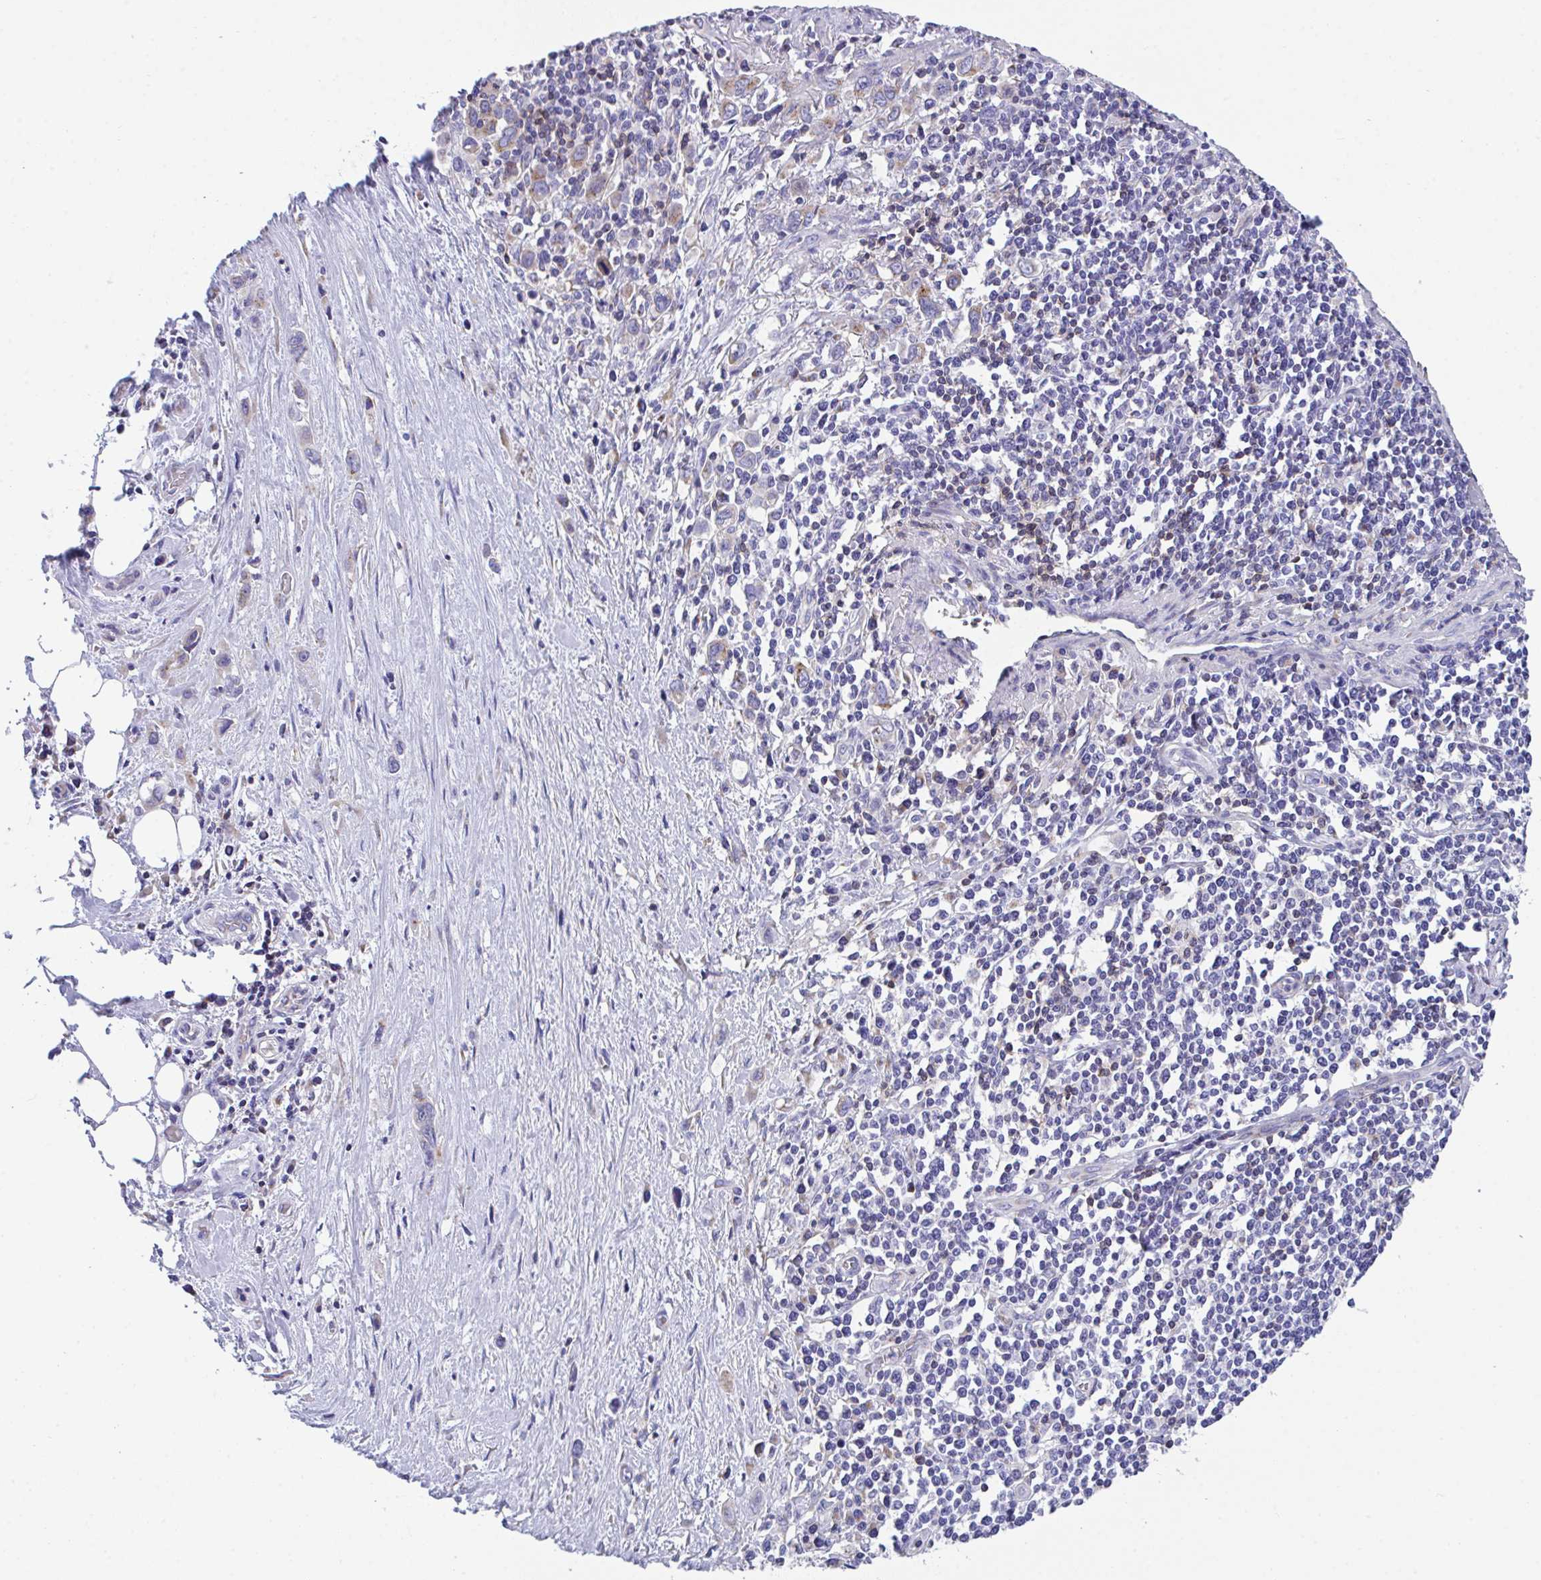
{"staining": {"intensity": "weak", "quantity": "<25%", "location": "cytoplasmic/membranous"}, "tissue": "stomach cancer", "cell_type": "Tumor cells", "image_type": "cancer", "snomed": [{"axis": "morphology", "description": "Adenocarcinoma, NOS"}, {"axis": "topography", "description": "Stomach, upper"}], "caption": "Immunohistochemical staining of human stomach adenocarcinoma shows no significant staining in tumor cells.", "gene": "MIA3", "patient": {"sex": "male", "age": 75}}